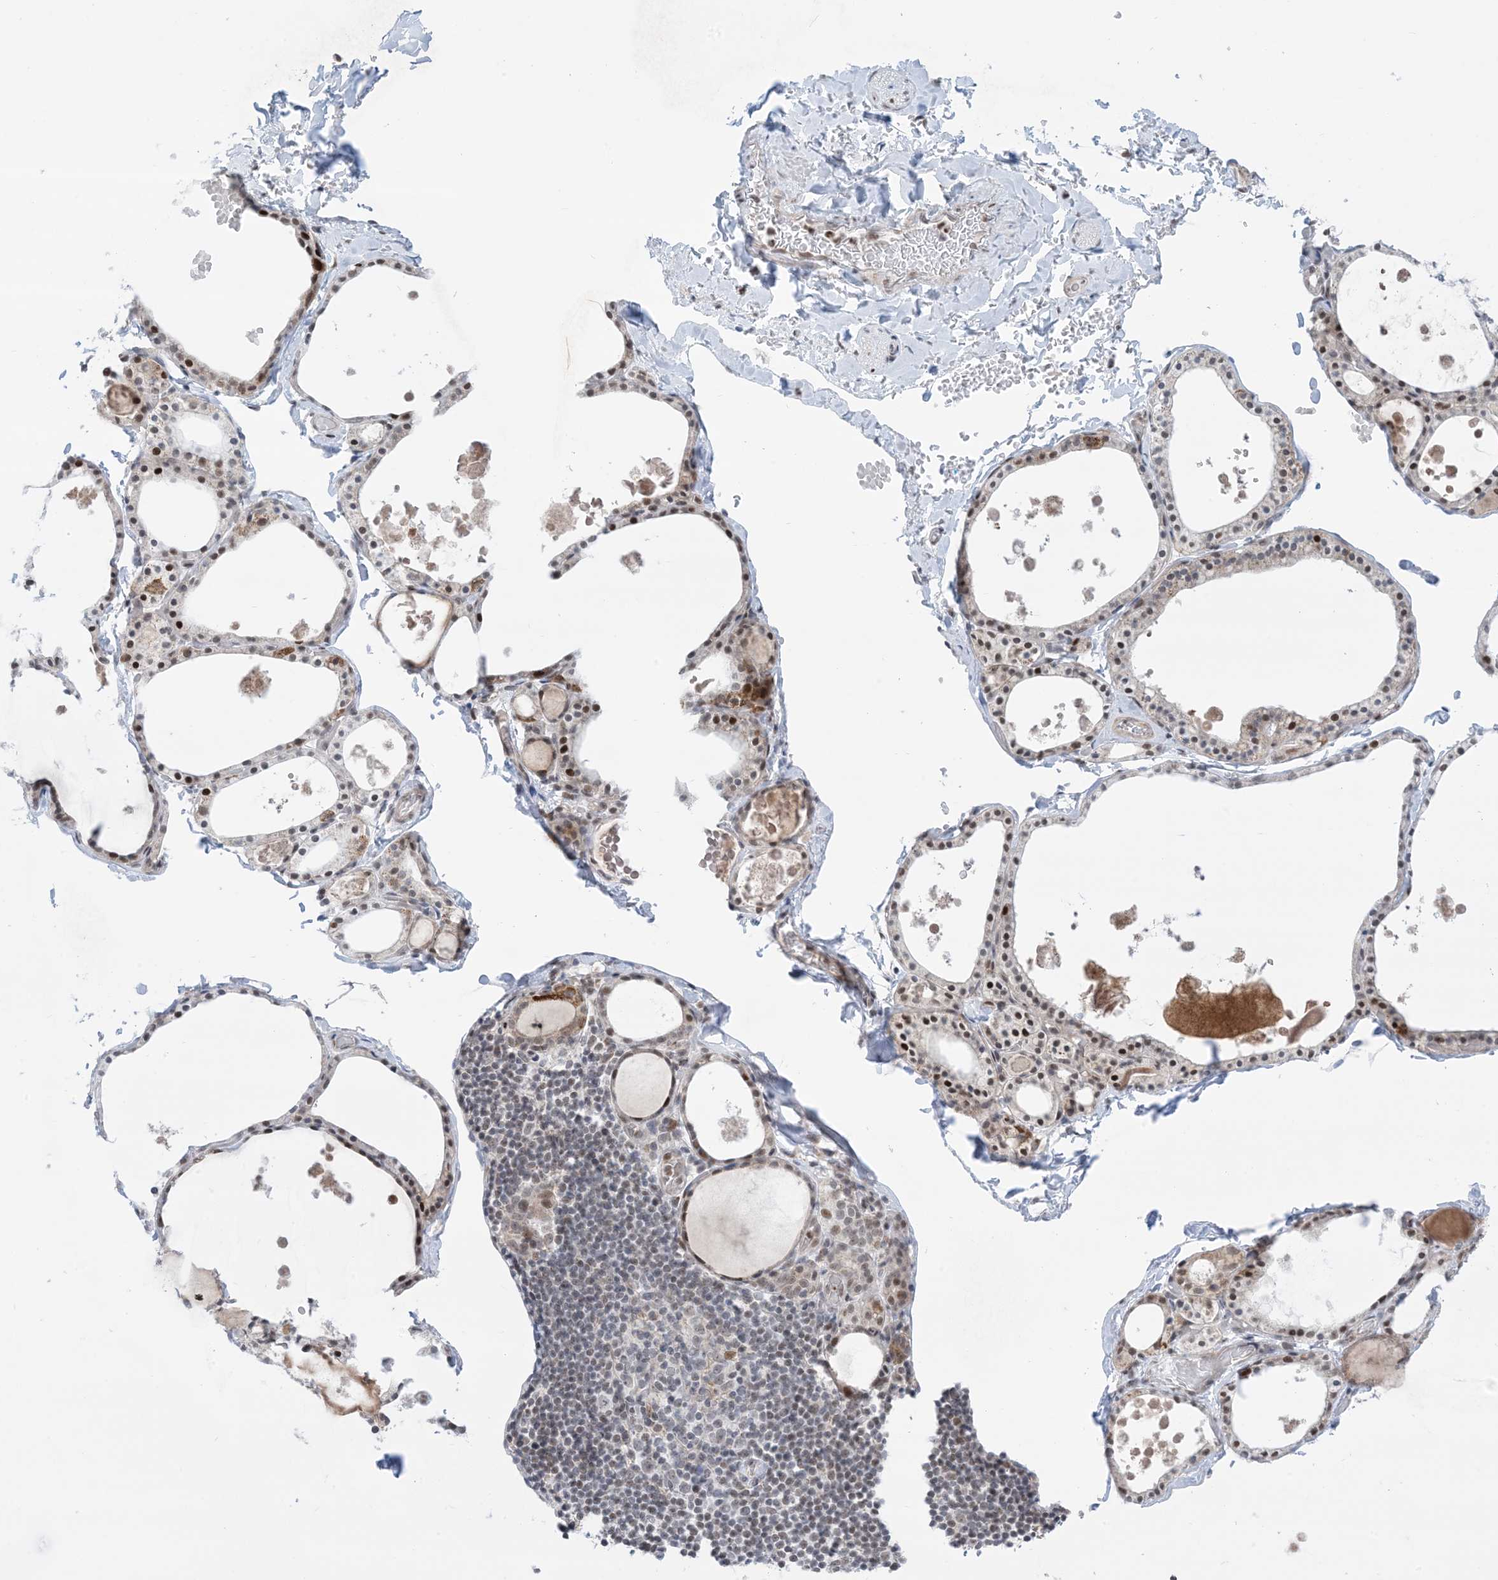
{"staining": {"intensity": "moderate", "quantity": ">75%", "location": "nuclear"}, "tissue": "thyroid gland", "cell_type": "Glandular cells", "image_type": "normal", "snomed": [{"axis": "morphology", "description": "Normal tissue, NOS"}, {"axis": "topography", "description": "Thyroid gland"}], "caption": "Benign thyroid gland shows moderate nuclear staining in about >75% of glandular cells, visualized by immunohistochemistry.", "gene": "TFPT", "patient": {"sex": "male", "age": 56}}